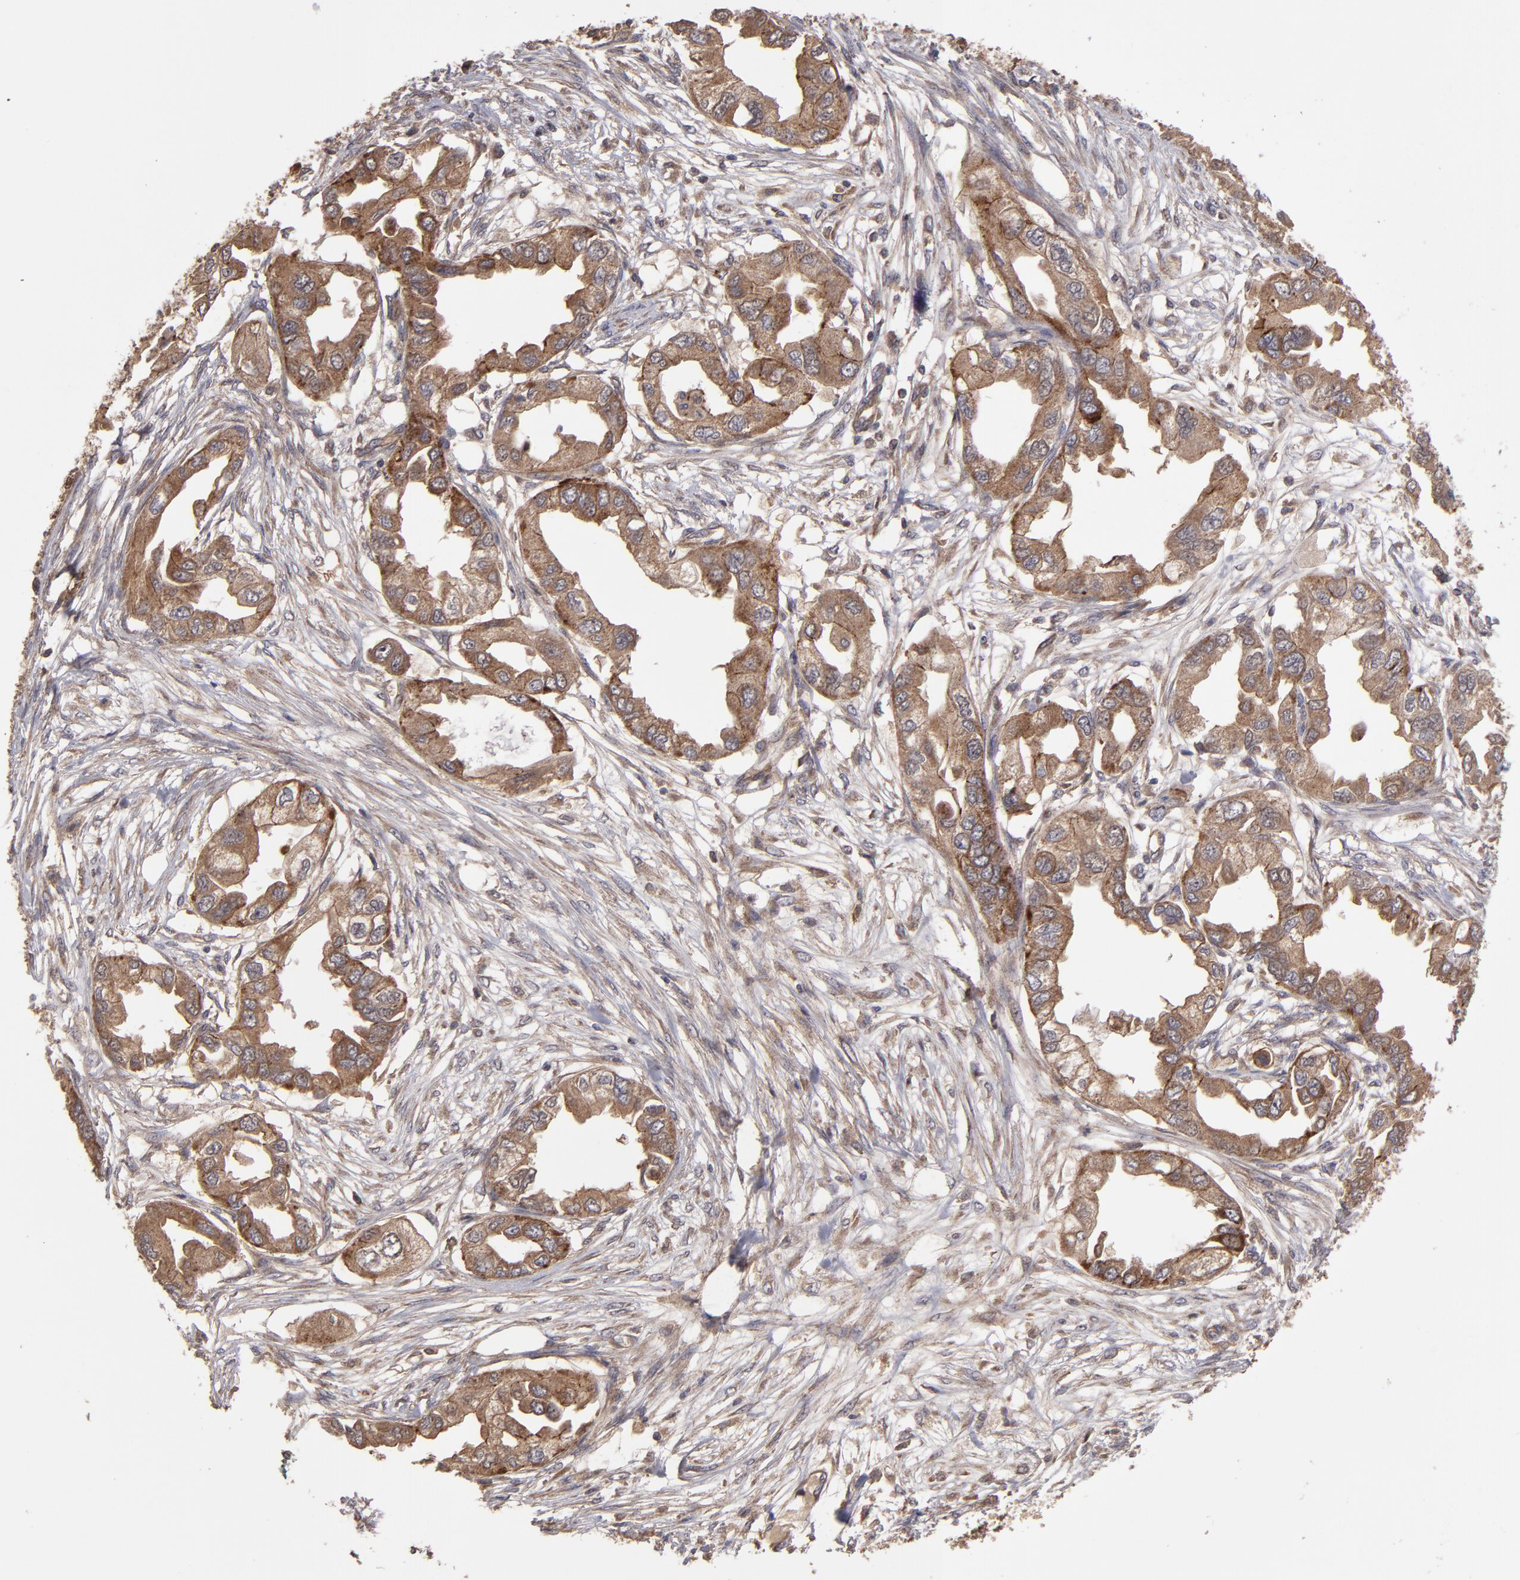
{"staining": {"intensity": "moderate", "quantity": ">75%", "location": "cytoplasmic/membranous"}, "tissue": "endometrial cancer", "cell_type": "Tumor cells", "image_type": "cancer", "snomed": [{"axis": "morphology", "description": "Adenocarcinoma, NOS"}, {"axis": "topography", "description": "Endometrium"}], "caption": "Moderate cytoplasmic/membranous positivity is seen in about >75% of tumor cells in endometrial cancer (adenocarcinoma).", "gene": "RPS6KA6", "patient": {"sex": "female", "age": 67}}